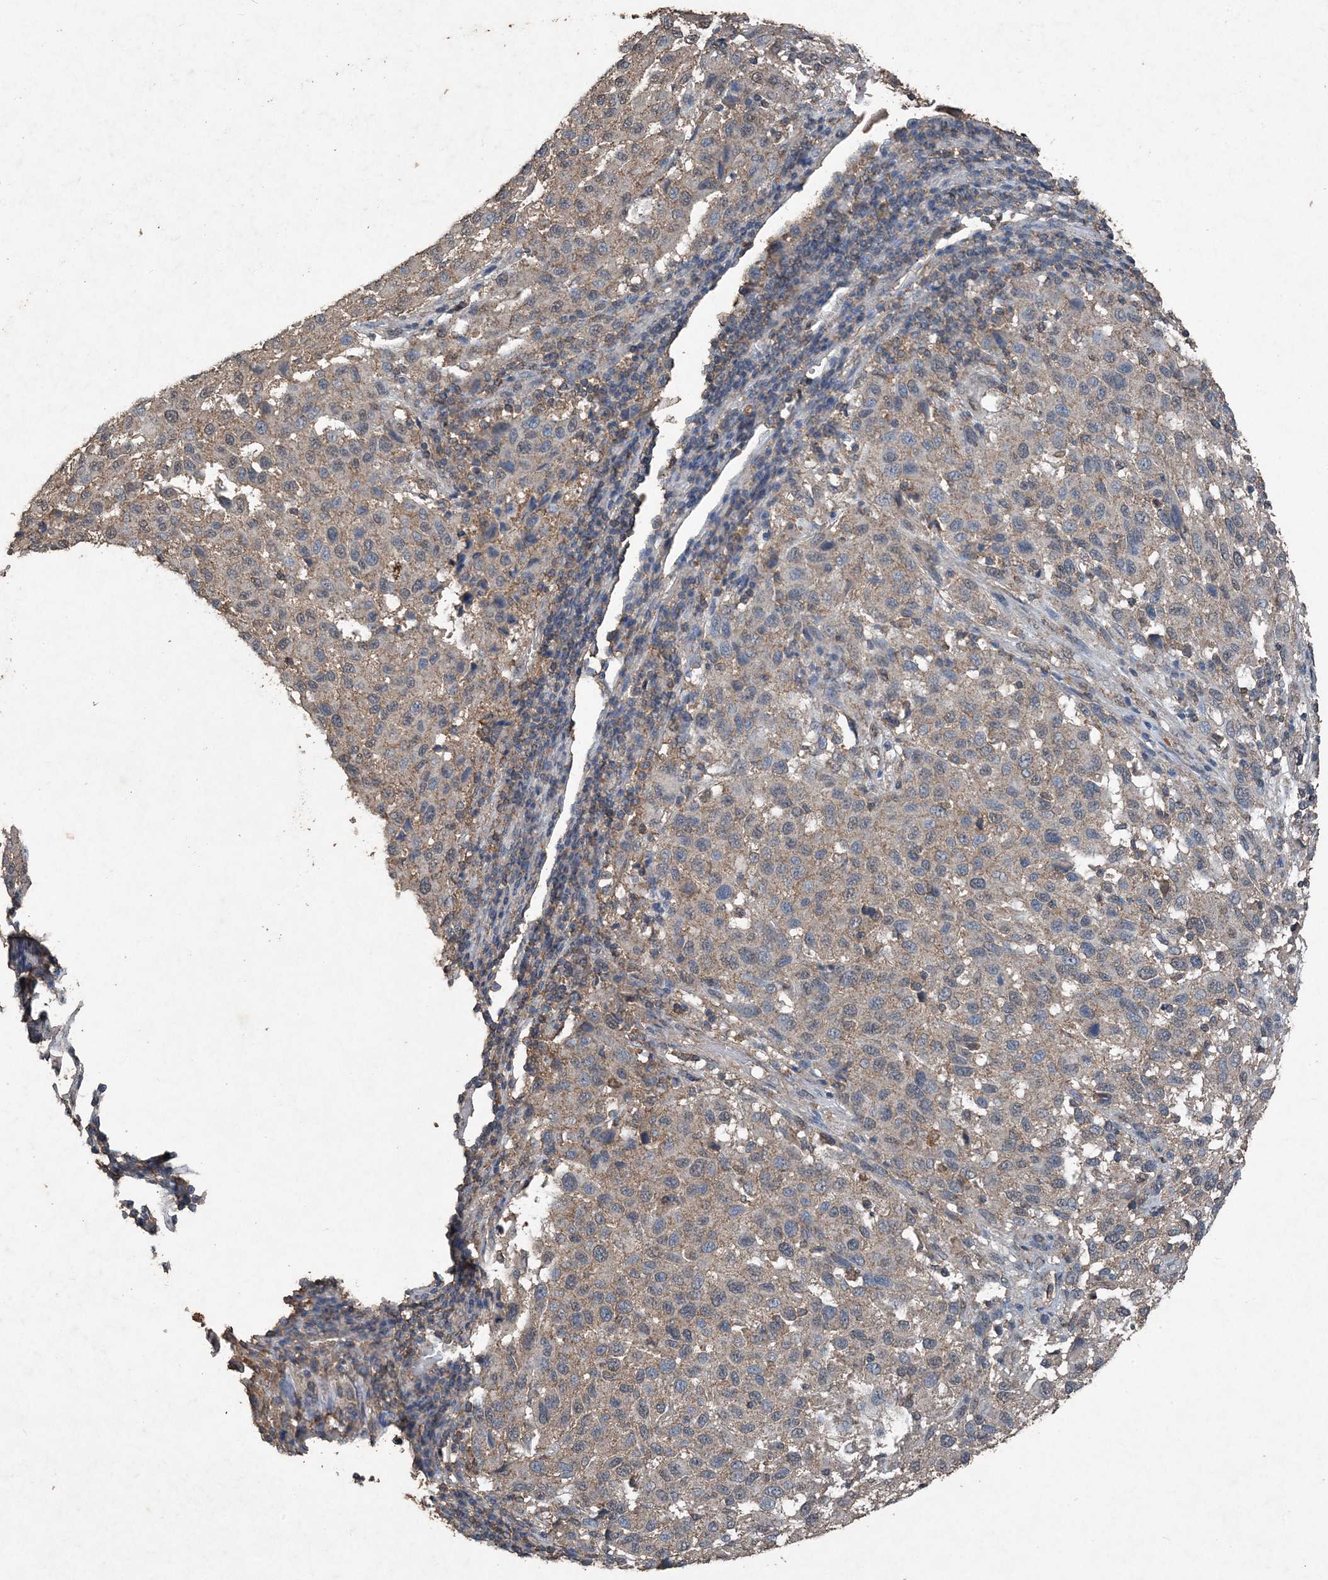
{"staining": {"intensity": "weak", "quantity": ">75%", "location": "cytoplasmic/membranous"}, "tissue": "melanoma", "cell_type": "Tumor cells", "image_type": "cancer", "snomed": [{"axis": "morphology", "description": "Malignant melanoma, Metastatic site"}, {"axis": "topography", "description": "Lymph node"}], "caption": "Immunohistochemistry (IHC) of human malignant melanoma (metastatic site) demonstrates low levels of weak cytoplasmic/membranous positivity in approximately >75% of tumor cells.", "gene": "FCN3", "patient": {"sex": "male", "age": 61}}